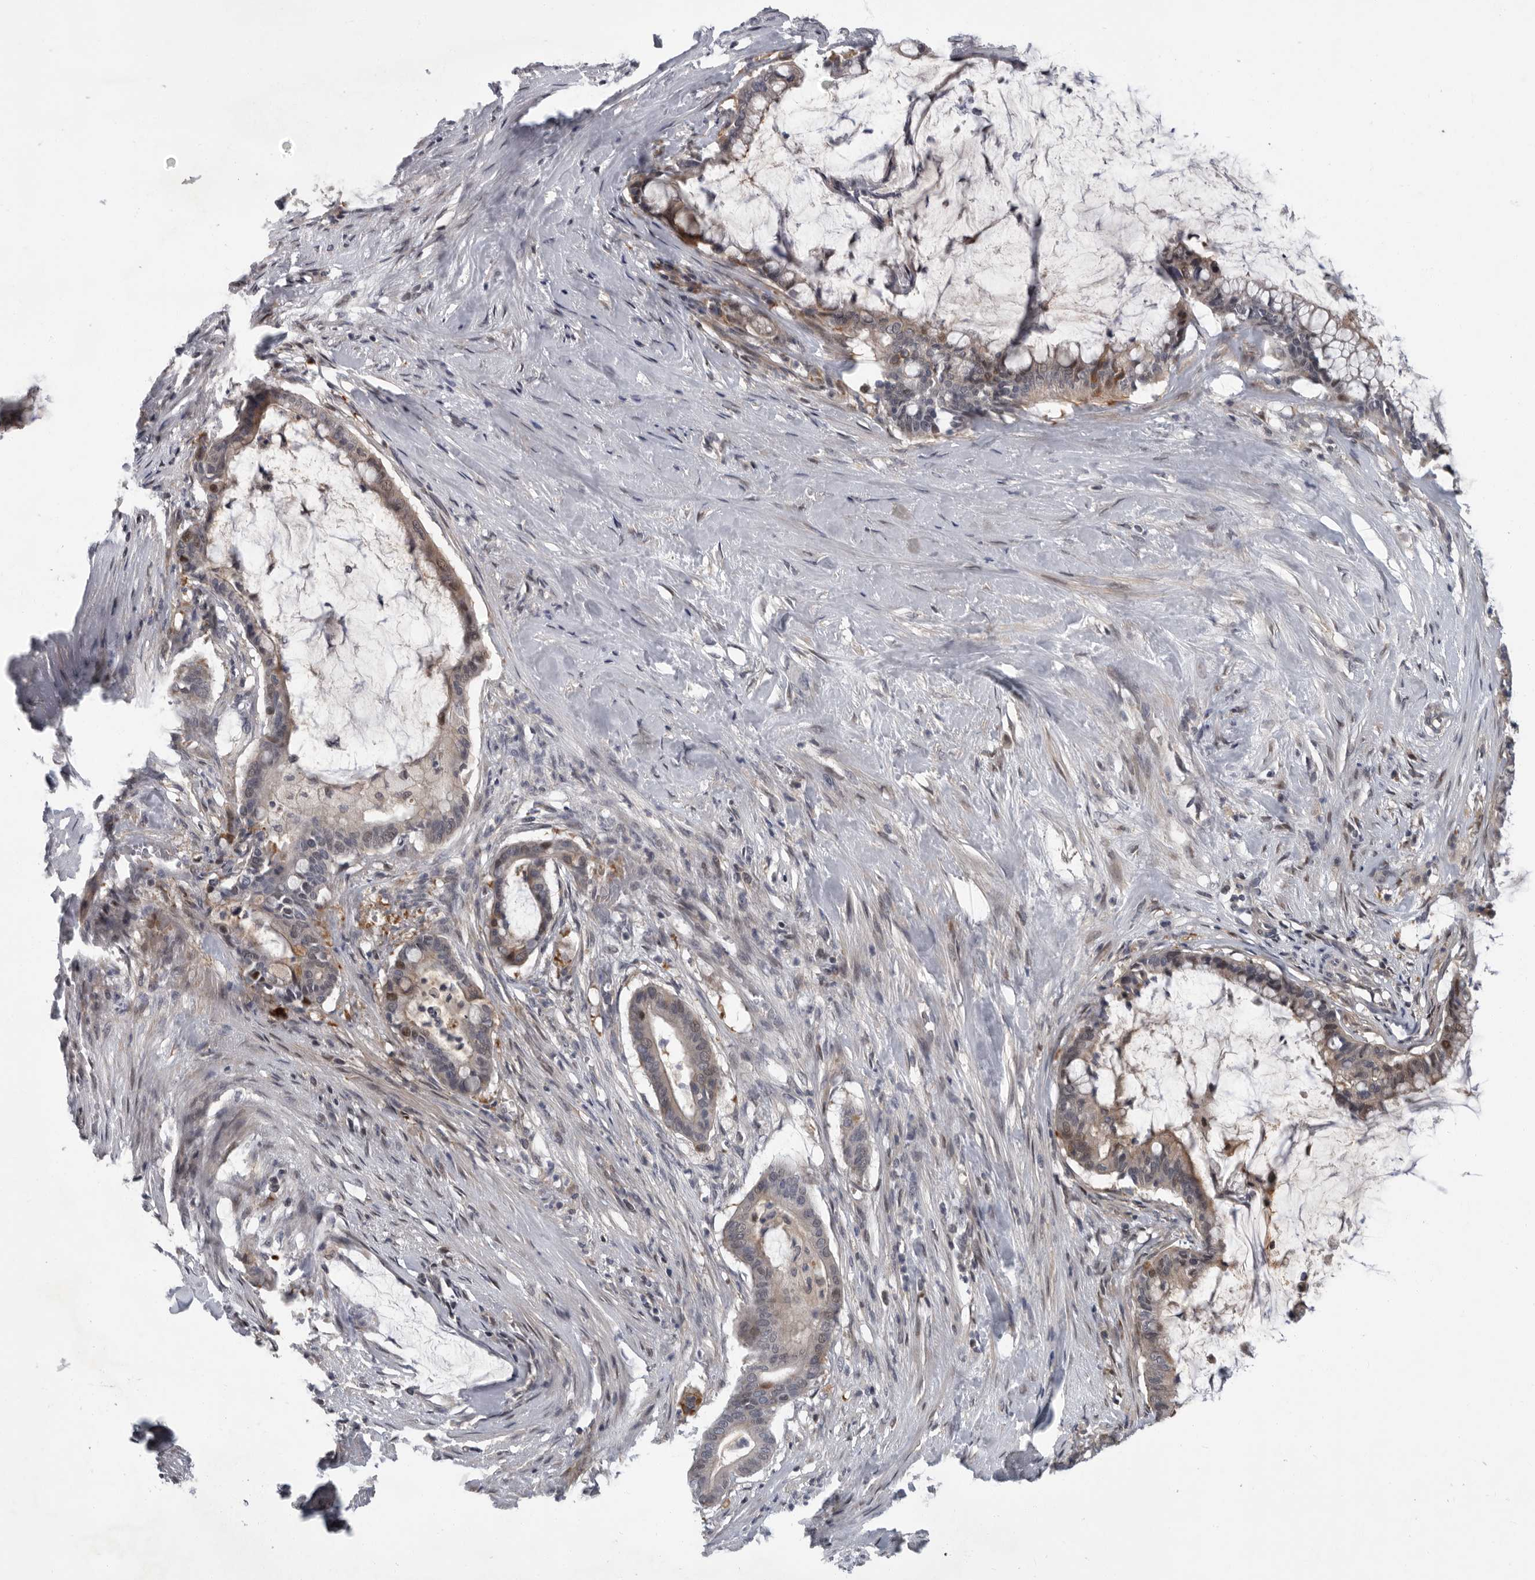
{"staining": {"intensity": "weak", "quantity": "<25%", "location": "cytoplasmic/membranous"}, "tissue": "pancreatic cancer", "cell_type": "Tumor cells", "image_type": "cancer", "snomed": [{"axis": "morphology", "description": "Adenocarcinoma, NOS"}, {"axis": "topography", "description": "Pancreas"}], "caption": "The immunohistochemistry histopathology image has no significant expression in tumor cells of pancreatic cancer (adenocarcinoma) tissue.", "gene": "PDE7A", "patient": {"sex": "male", "age": 41}}